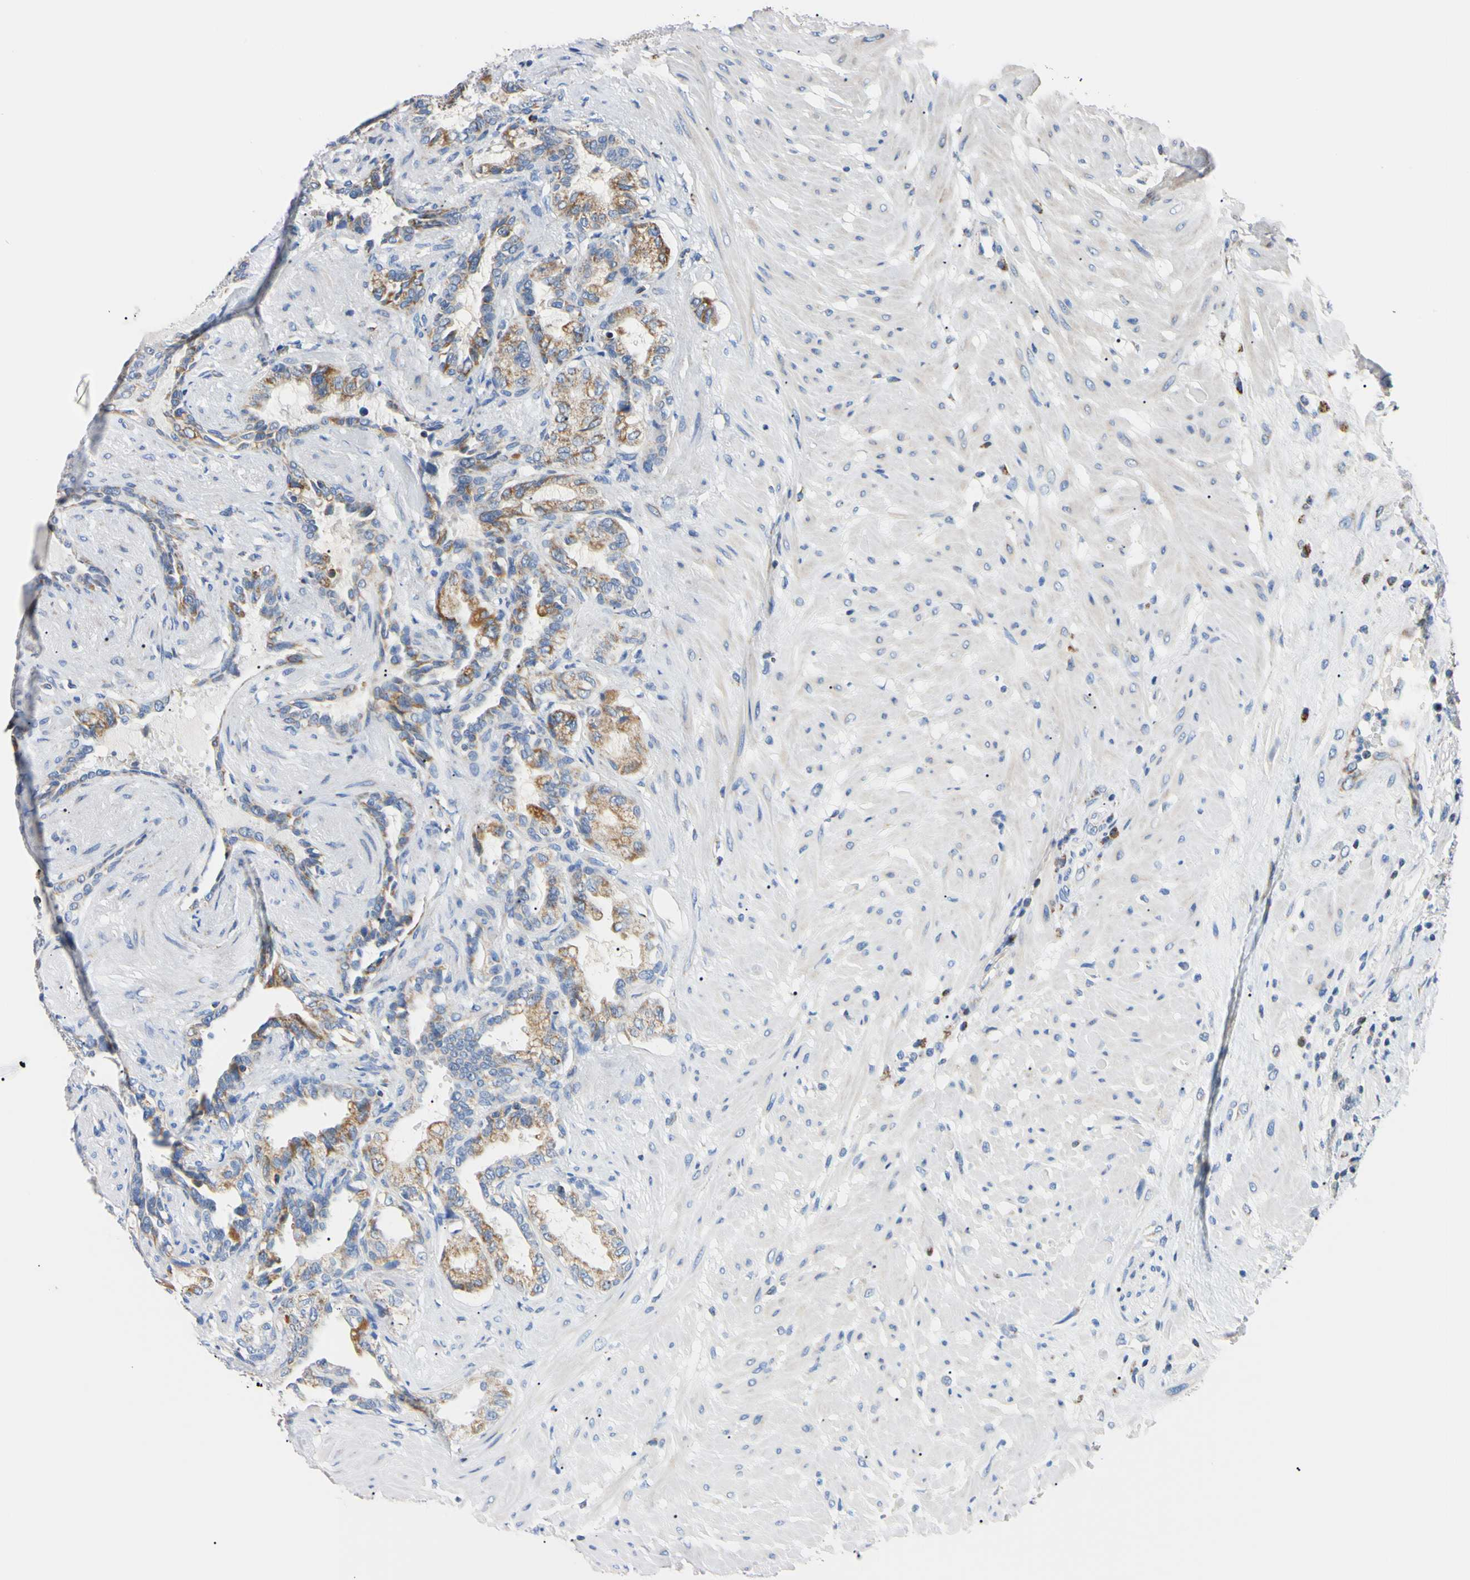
{"staining": {"intensity": "strong", "quantity": ">75%", "location": "cytoplasmic/membranous"}, "tissue": "seminal vesicle", "cell_type": "Glandular cells", "image_type": "normal", "snomed": [{"axis": "morphology", "description": "Normal tissue, NOS"}, {"axis": "topography", "description": "Seminal veicle"}], "caption": "Immunohistochemistry photomicrograph of unremarkable human seminal vesicle stained for a protein (brown), which shows high levels of strong cytoplasmic/membranous positivity in about >75% of glandular cells.", "gene": "CLPP", "patient": {"sex": "male", "age": 61}}